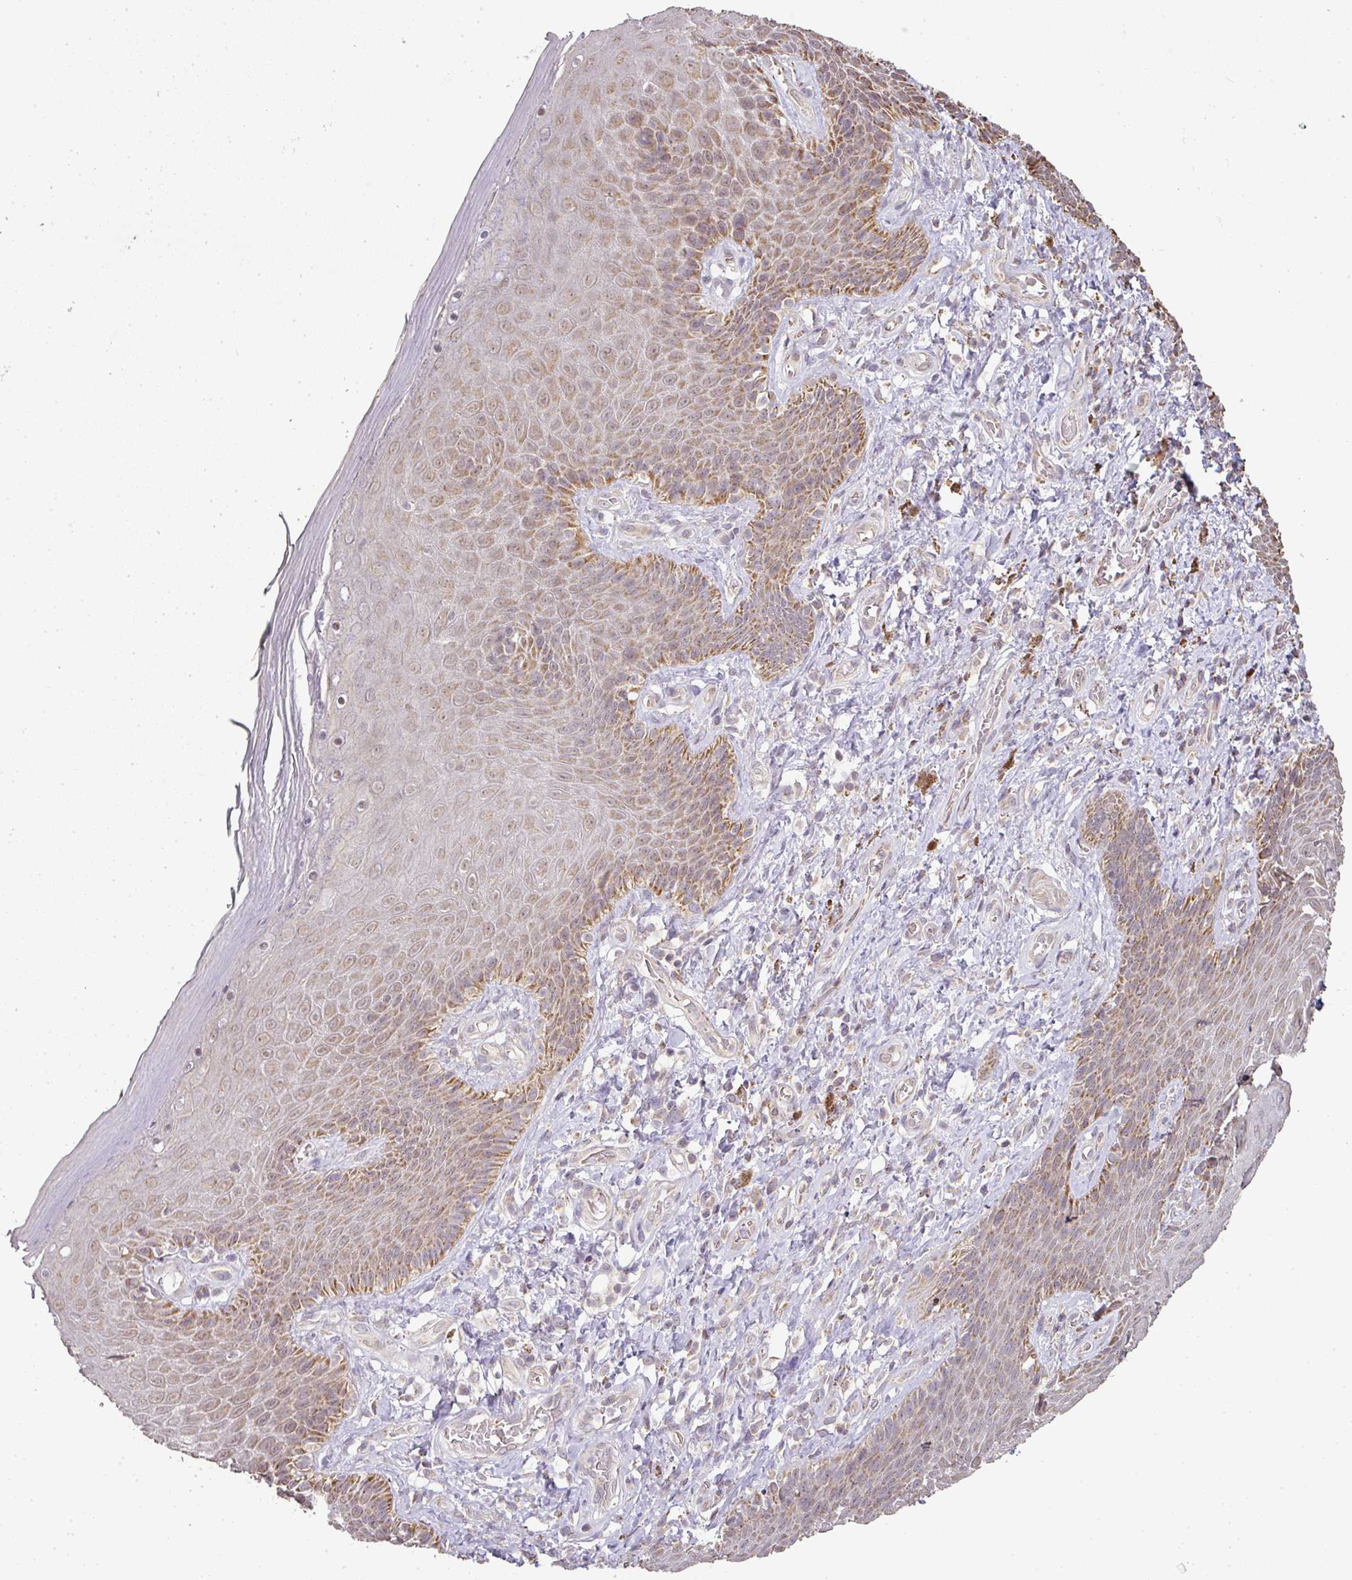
{"staining": {"intensity": "moderate", "quantity": ">75%", "location": "cytoplasmic/membranous"}, "tissue": "skin", "cell_type": "Epidermal cells", "image_type": "normal", "snomed": [{"axis": "morphology", "description": "Normal tissue, NOS"}, {"axis": "topography", "description": "Anal"}, {"axis": "topography", "description": "Peripheral nerve tissue"}], "caption": "Immunohistochemical staining of unremarkable skin exhibits medium levels of moderate cytoplasmic/membranous expression in approximately >75% of epidermal cells. (DAB (3,3'-diaminobenzidine) IHC with brightfield microscopy, high magnification).", "gene": "MYOM2", "patient": {"sex": "male", "age": 53}}